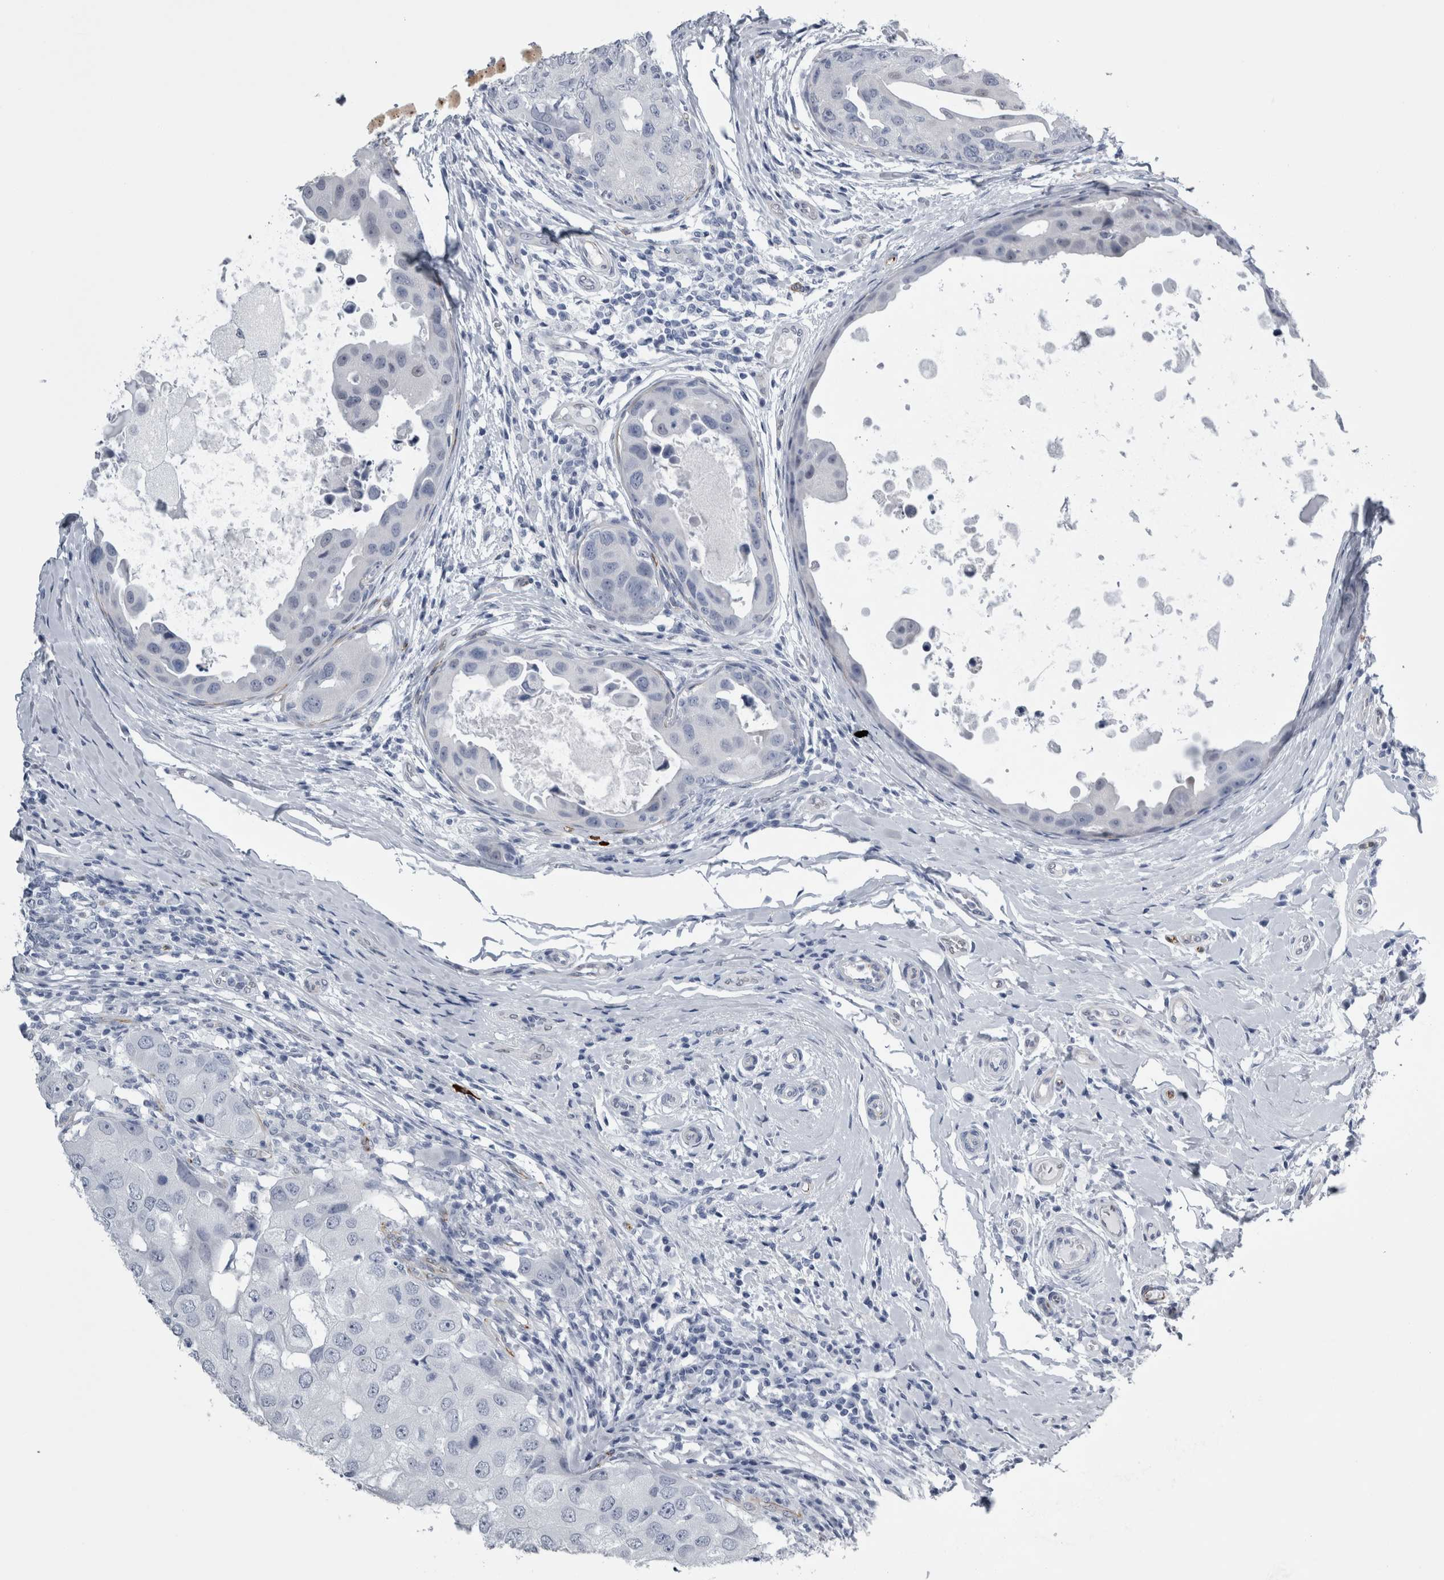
{"staining": {"intensity": "negative", "quantity": "none", "location": "none"}, "tissue": "breast cancer", "cell_type": "Tumor cells", "image_type": "cancer", "snomed": [{"axis": "morphology", "description": "Duct carcinoma"}, {"axis": "topography", "description": "Breast"}], "caption": "Tumor cells show no significant expression in breast cancer (invasive ductal carcinoma).", "gene": "VWDE", "patient": {"sex": "female", "age": 27}}